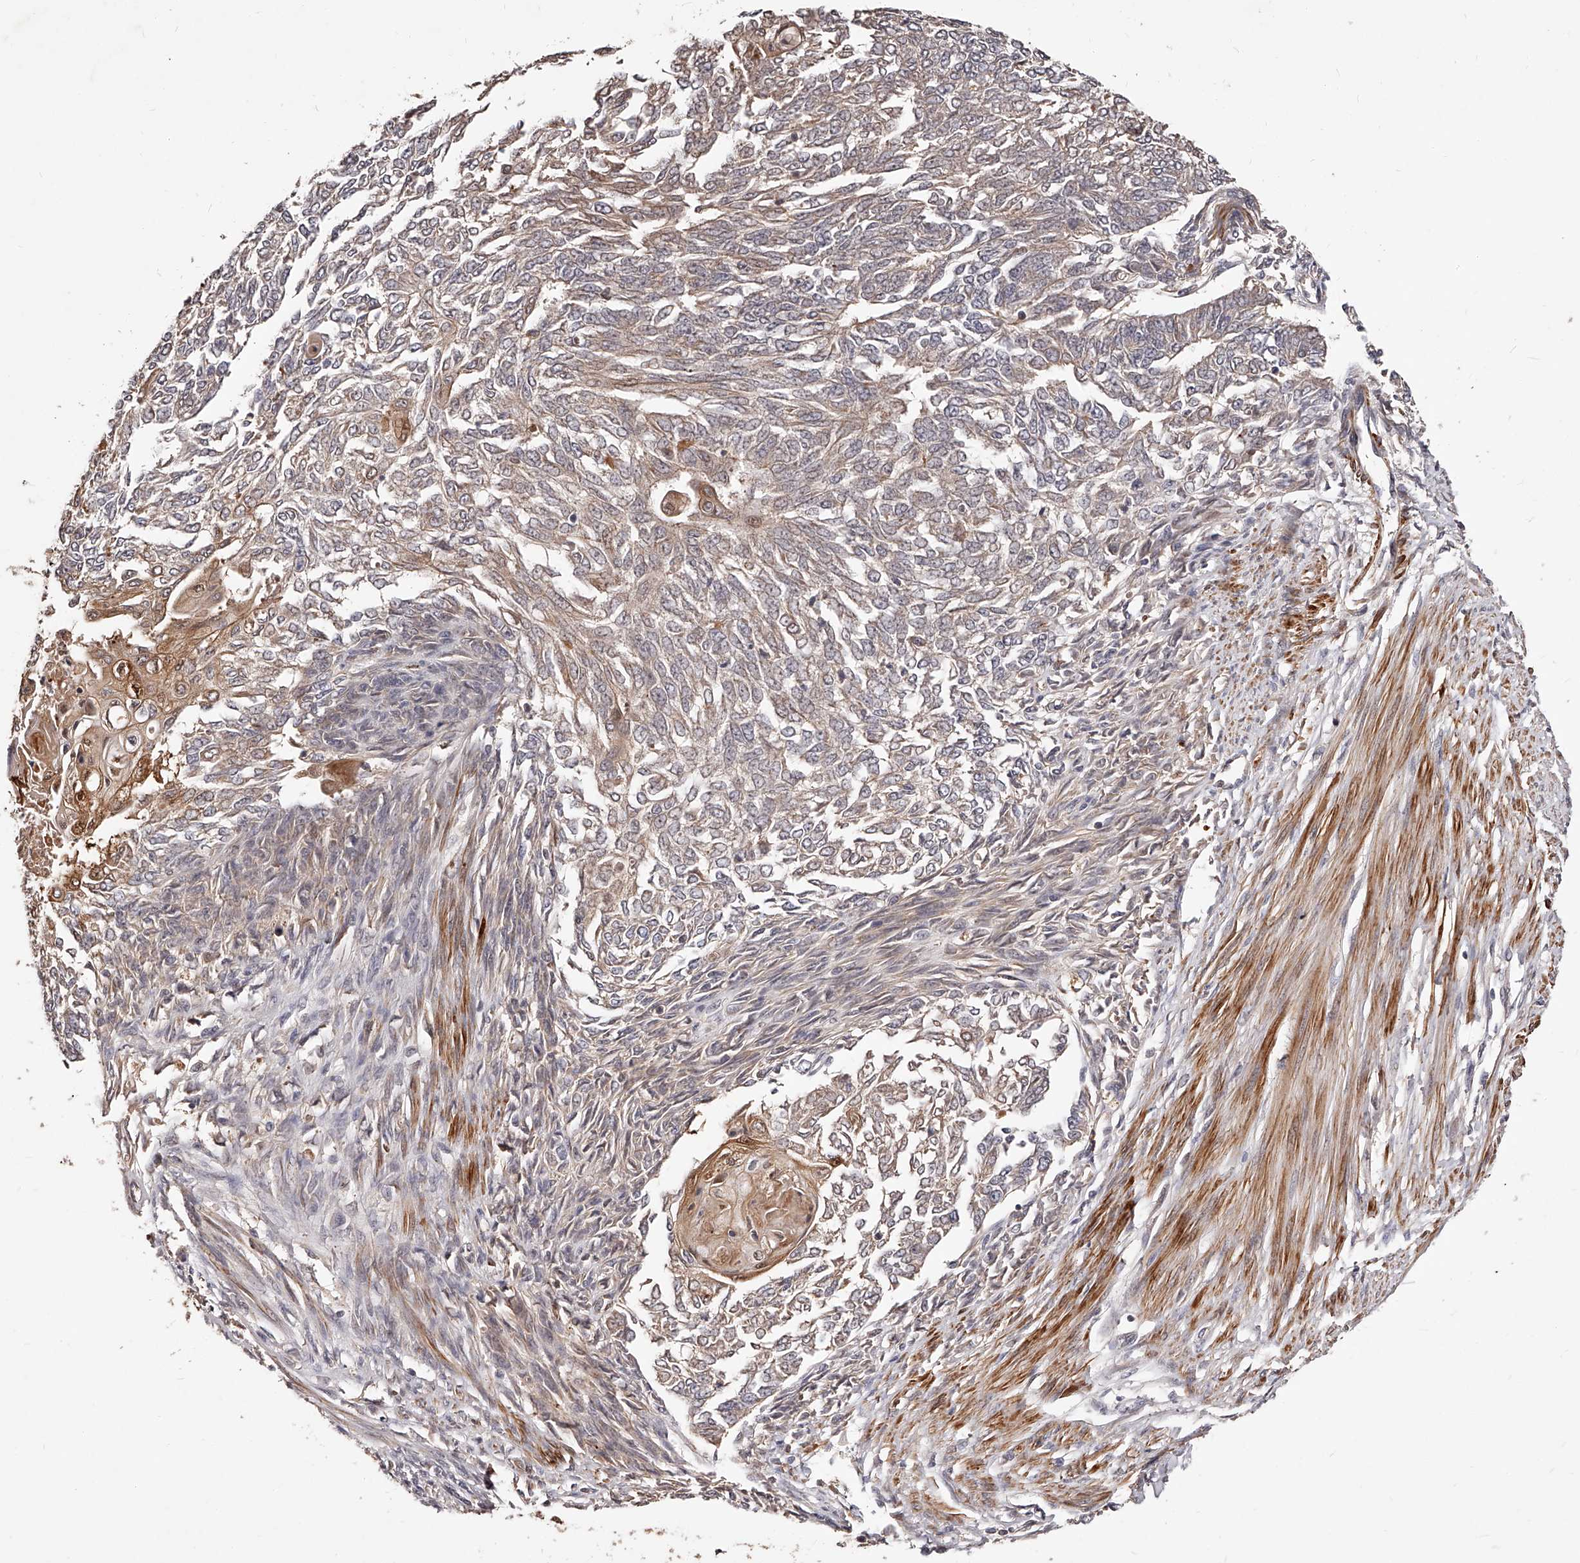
{"staining": {"intensity": "weak", "quantity": "25%-75%", "location": "cytoplasmic/membranous"}, "tissue": "endometrial cancer", "cell_type": "Tumor cells", "image_type": "cancer", "snomed": [{"axis": "morphology", "description": "Adenocarcinoma, NOS"}, {"axis": "topography", "description": "Endometrium"}], "caption": "Immunohistochemical staining of endometrial cancer shows weak cytoplasmic/membranous protein positivity in about 25%-75% of tumor cells. (Stains: DAB (3,3'-diaminobenzidine) in brown, nuclei in blue, Microscopy: brightfield microscopy at high magnification).", "gene": "CUL7", "patient": {"sex": "female", "age": 32}}